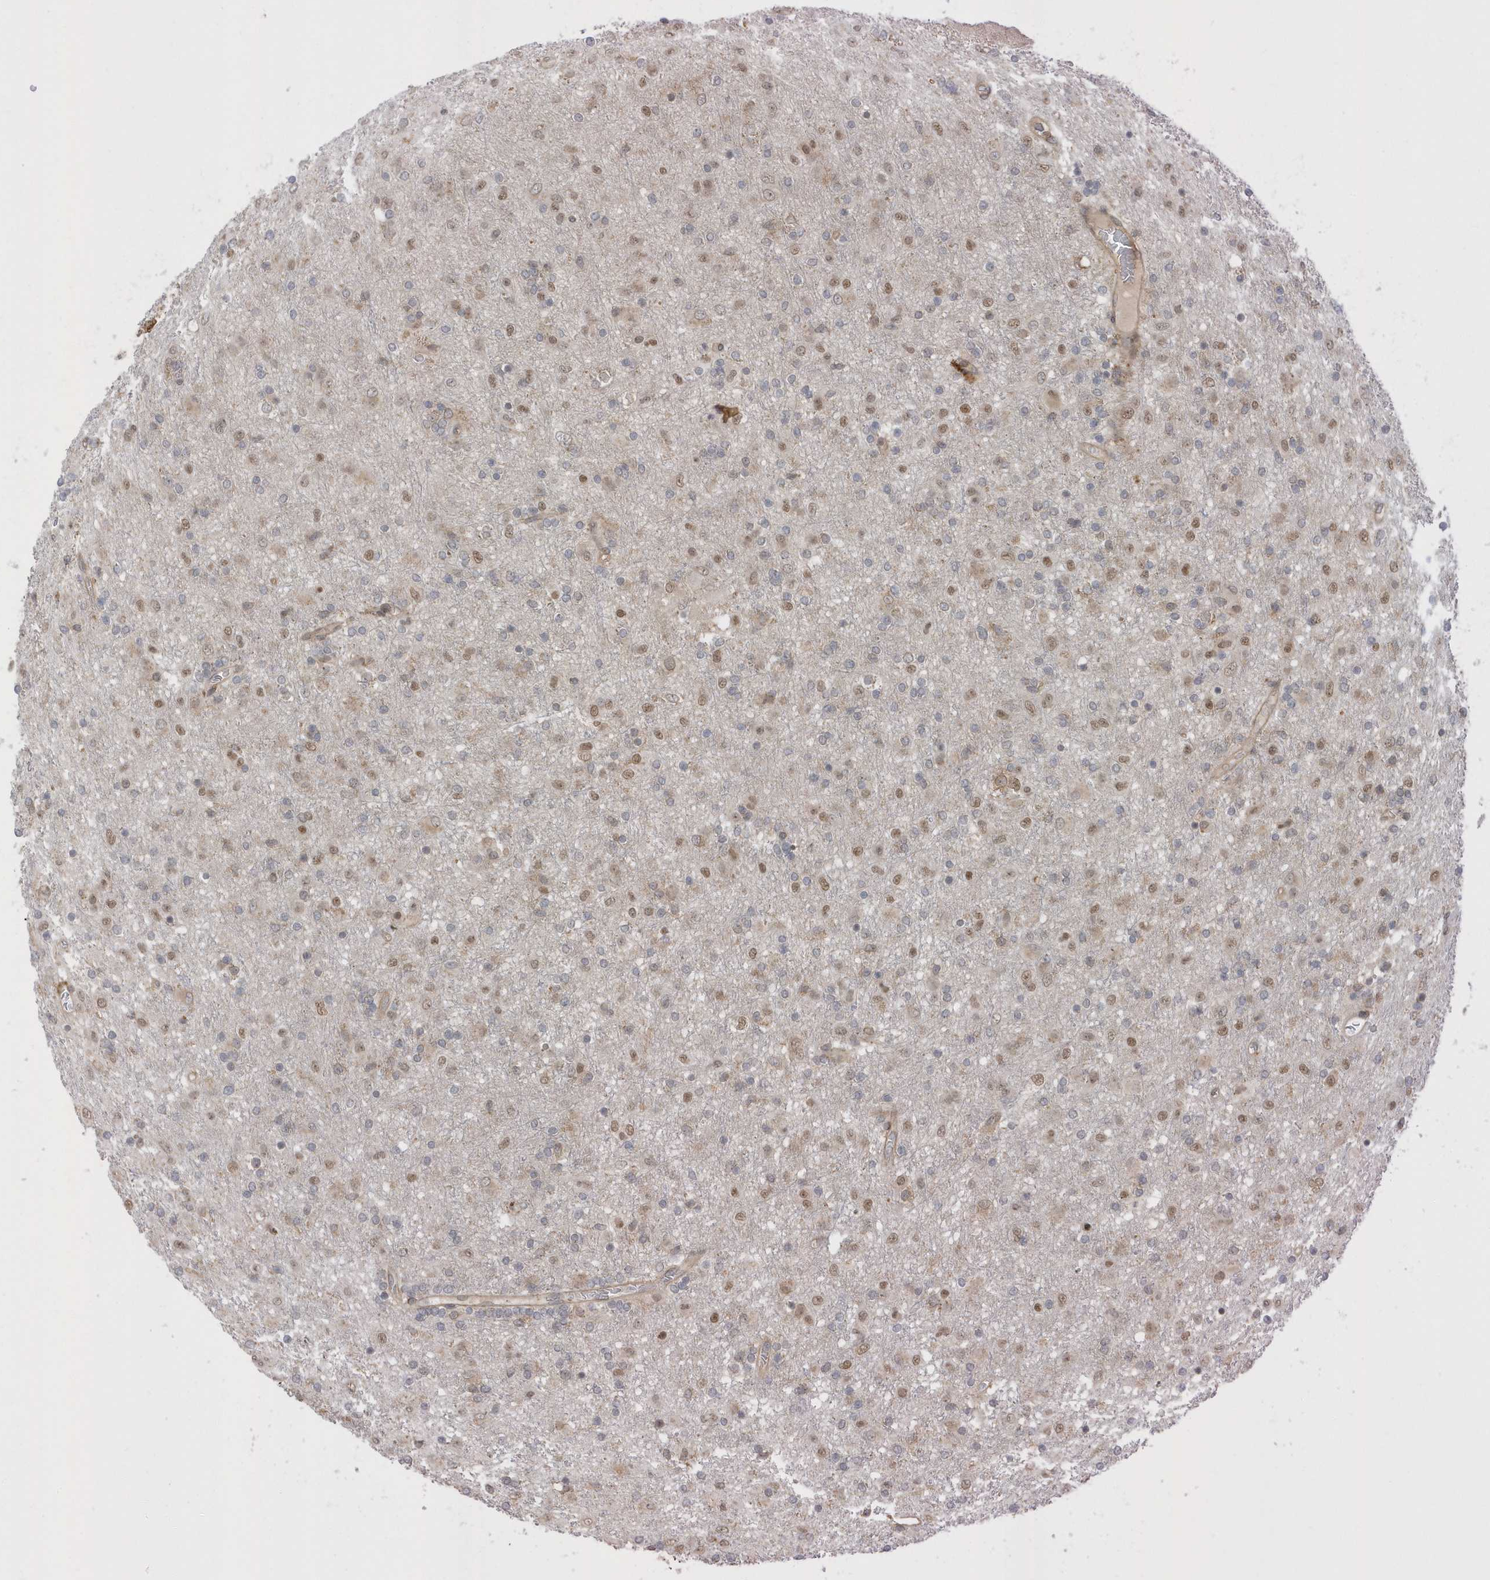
{"staining": {"intensity": "moderate", "quantity": "25%-75%", "location": "nuclear"}, "tissue": "glioma", "cell_type": "Tumor cells", "image_type": "cancer", "snomed": [{"axis": "morphology", "description": "Glioma, malignant, Low grade"}, {"axis": "topography", "description": "Brain"}], "caption": "IHC (DAB (3,3'-diaminobenzidine)) staining of malignant low-grade glioma reveals moderate nuclear protein positivity in about 25%-75% of tumor cells.", "gene": "METTL21A", "patient": {"sex": "male", "age": 65}}